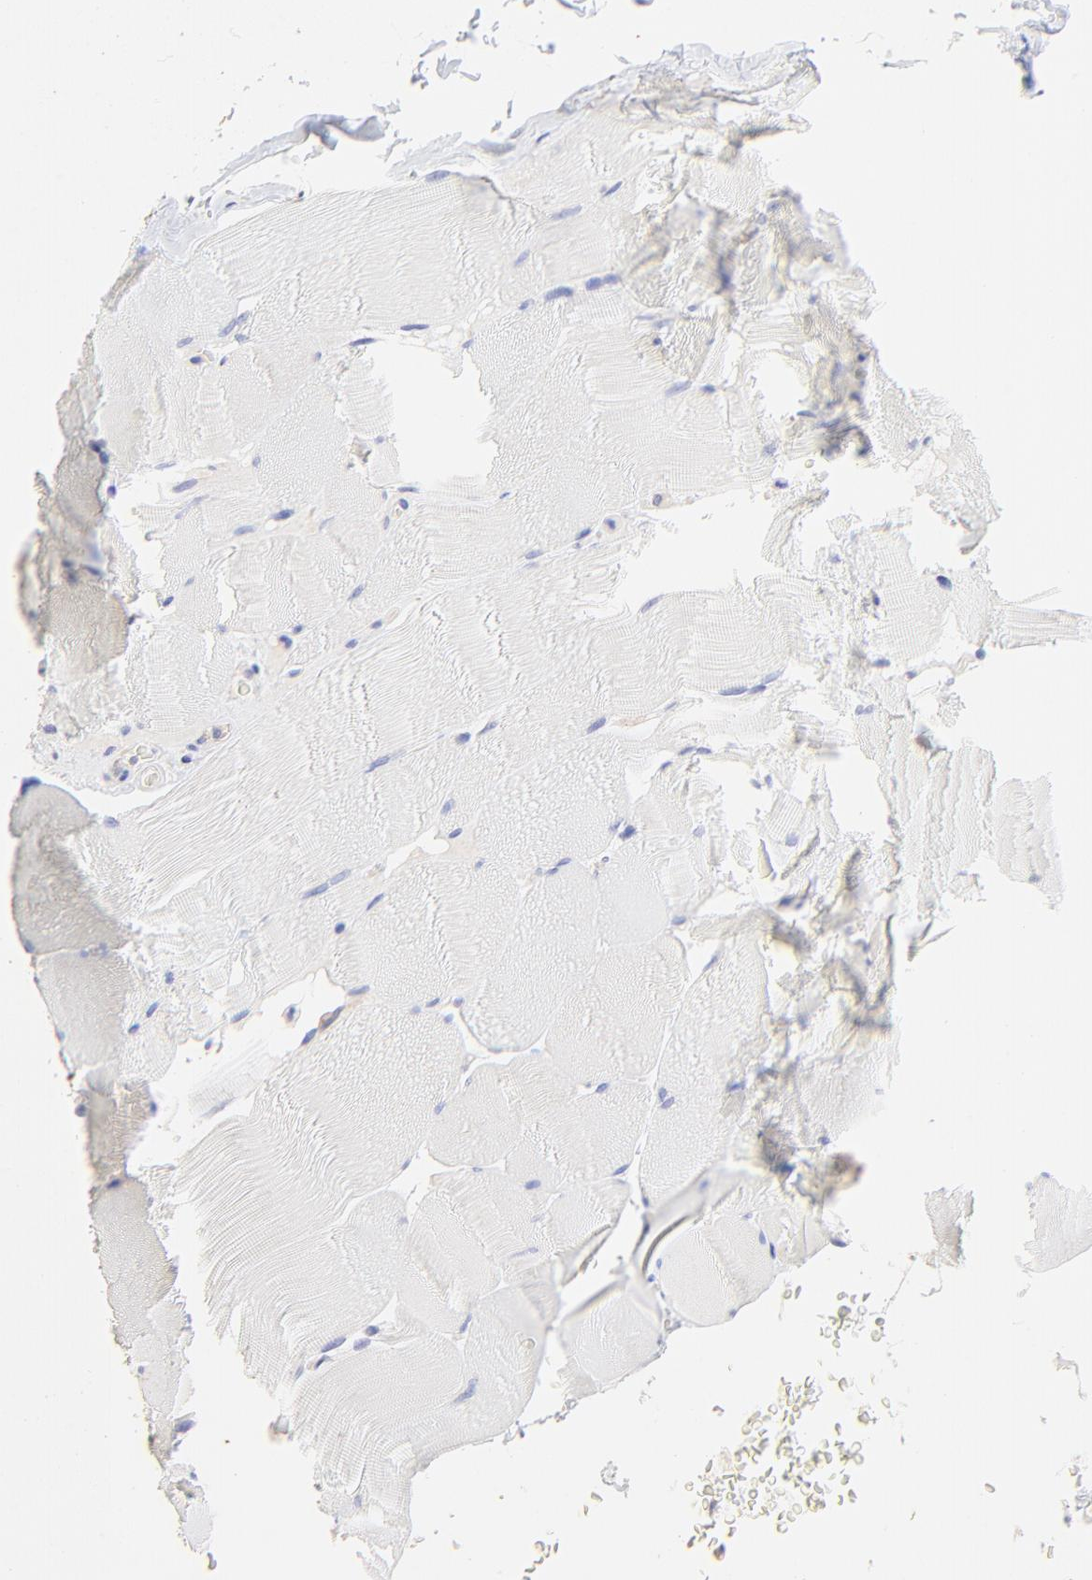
{"staining": {"intensity": "negative", "quantity": "none", "location": "none"}, "tissue": "skeletal muscle", "cell_type": "Myocytes", "image_type": "normal", "snomed": [{"axis": "morphology", "description": "Normal tissue, NOS"}, {"axis": "topography", "description": "Skeletal muscle"}], "caption": "This is an immunohistochemistry photomicrograph of normal skeletal muscle. There is no positivity in myocytes.", "gene": "LHFPL1", "patient": {"sex": "male", "age": 62}}